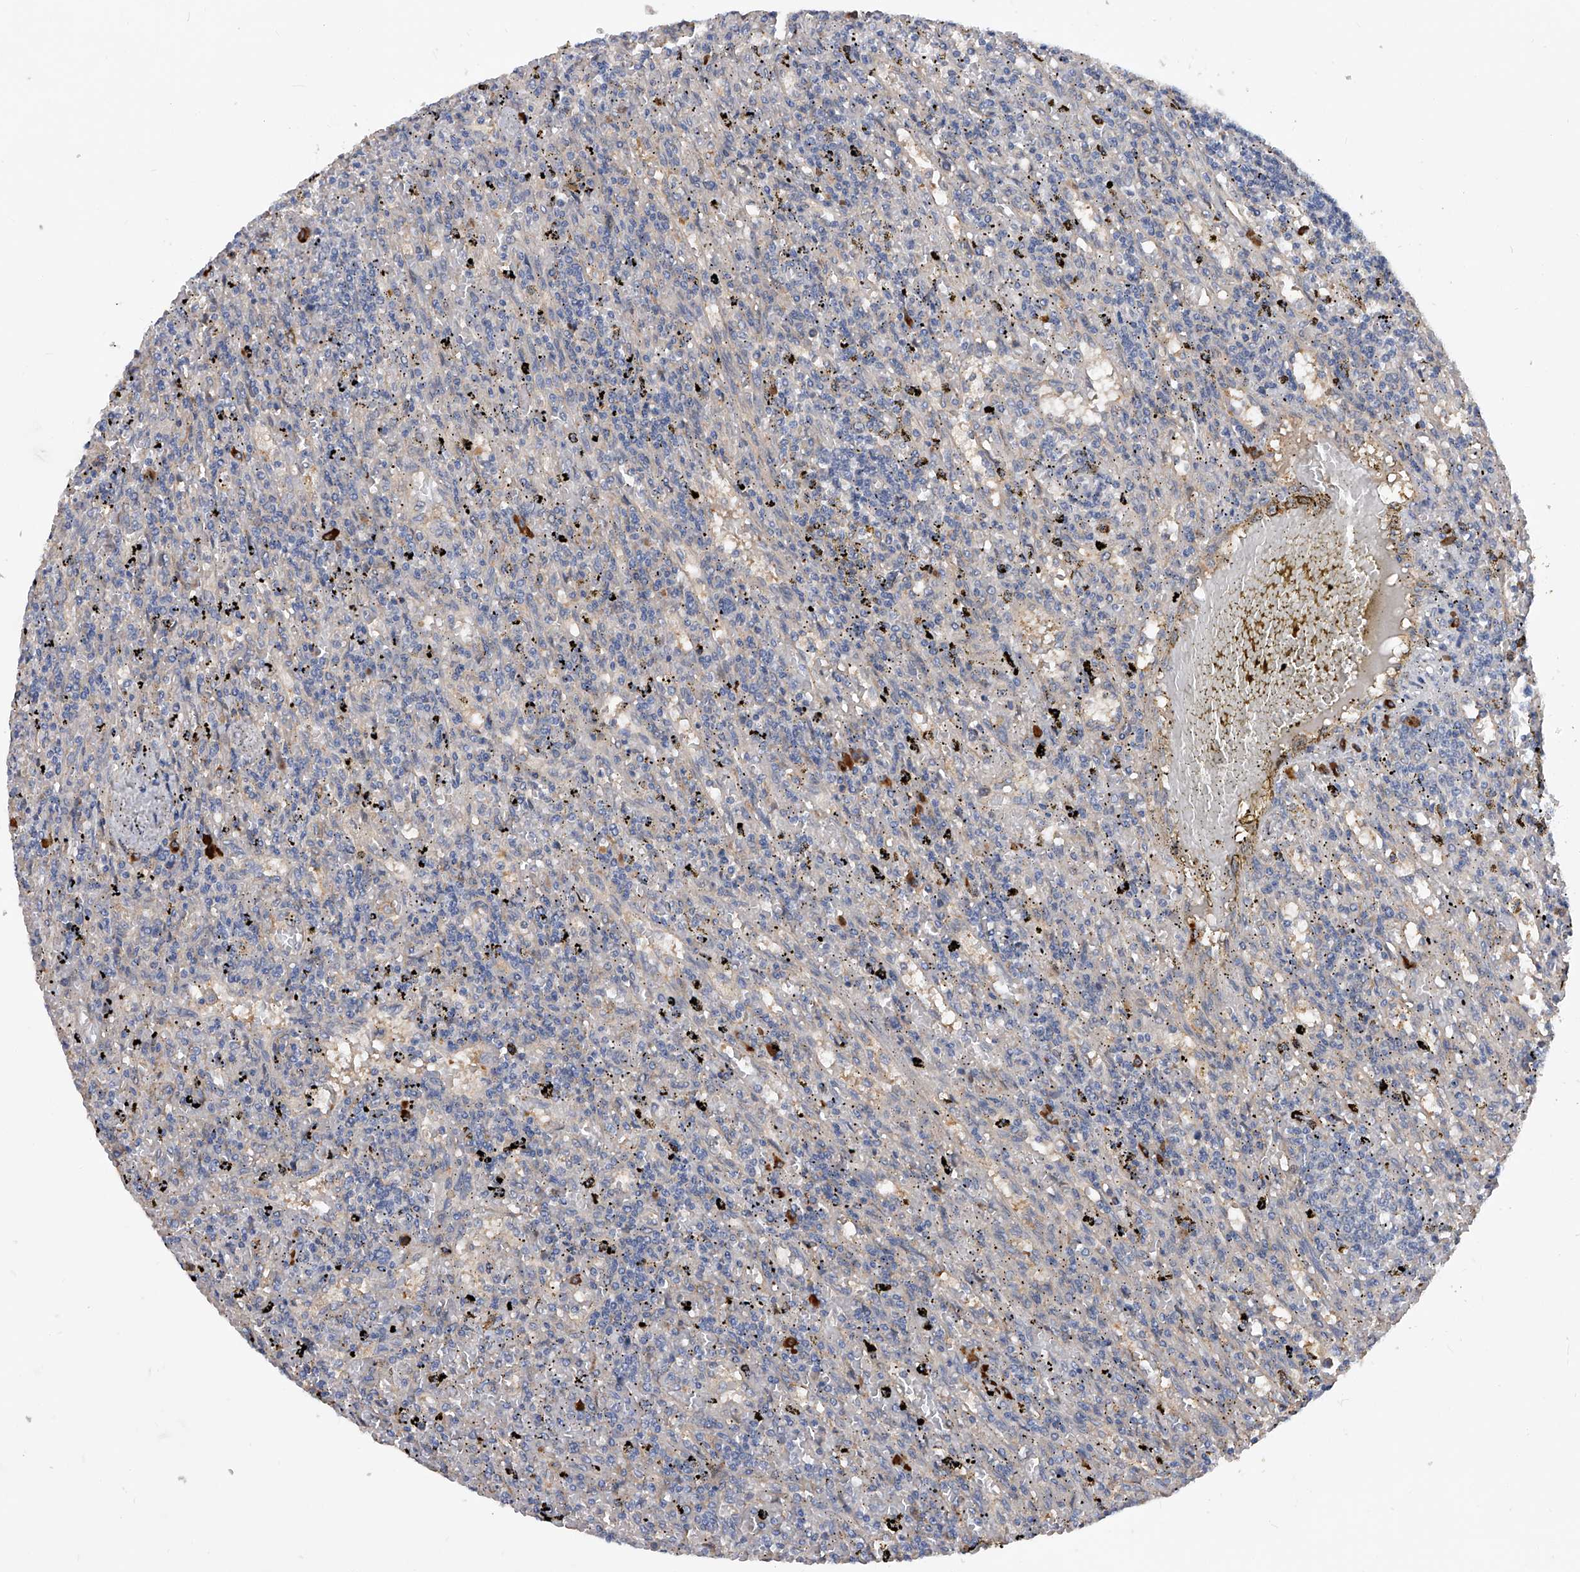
{"staining": {"intensity": "negative", "quantity": "none", "location": "none"}, "tissue": "lymphoma", "cell_type": "Tumor cells", "image_type": "cancer", "snomed": [{"axis": "morphology", "description": "Malignant lymphoma, non-Hodgkin's type, Low grade"}, {"axis": "topography", "description": "Spleen"}], "caption": "An immunohistochemistry (IHC) image of lymphoma is shown. There is no staining in tumor cells of lymphoma. Brightfield microscopy of immunohistochemistry stained with DAB (brown) and hematoxylin (blue), captured at high magnification.", "gene": "ZNF25", "patient": {"sex": "male", "age": 76}}